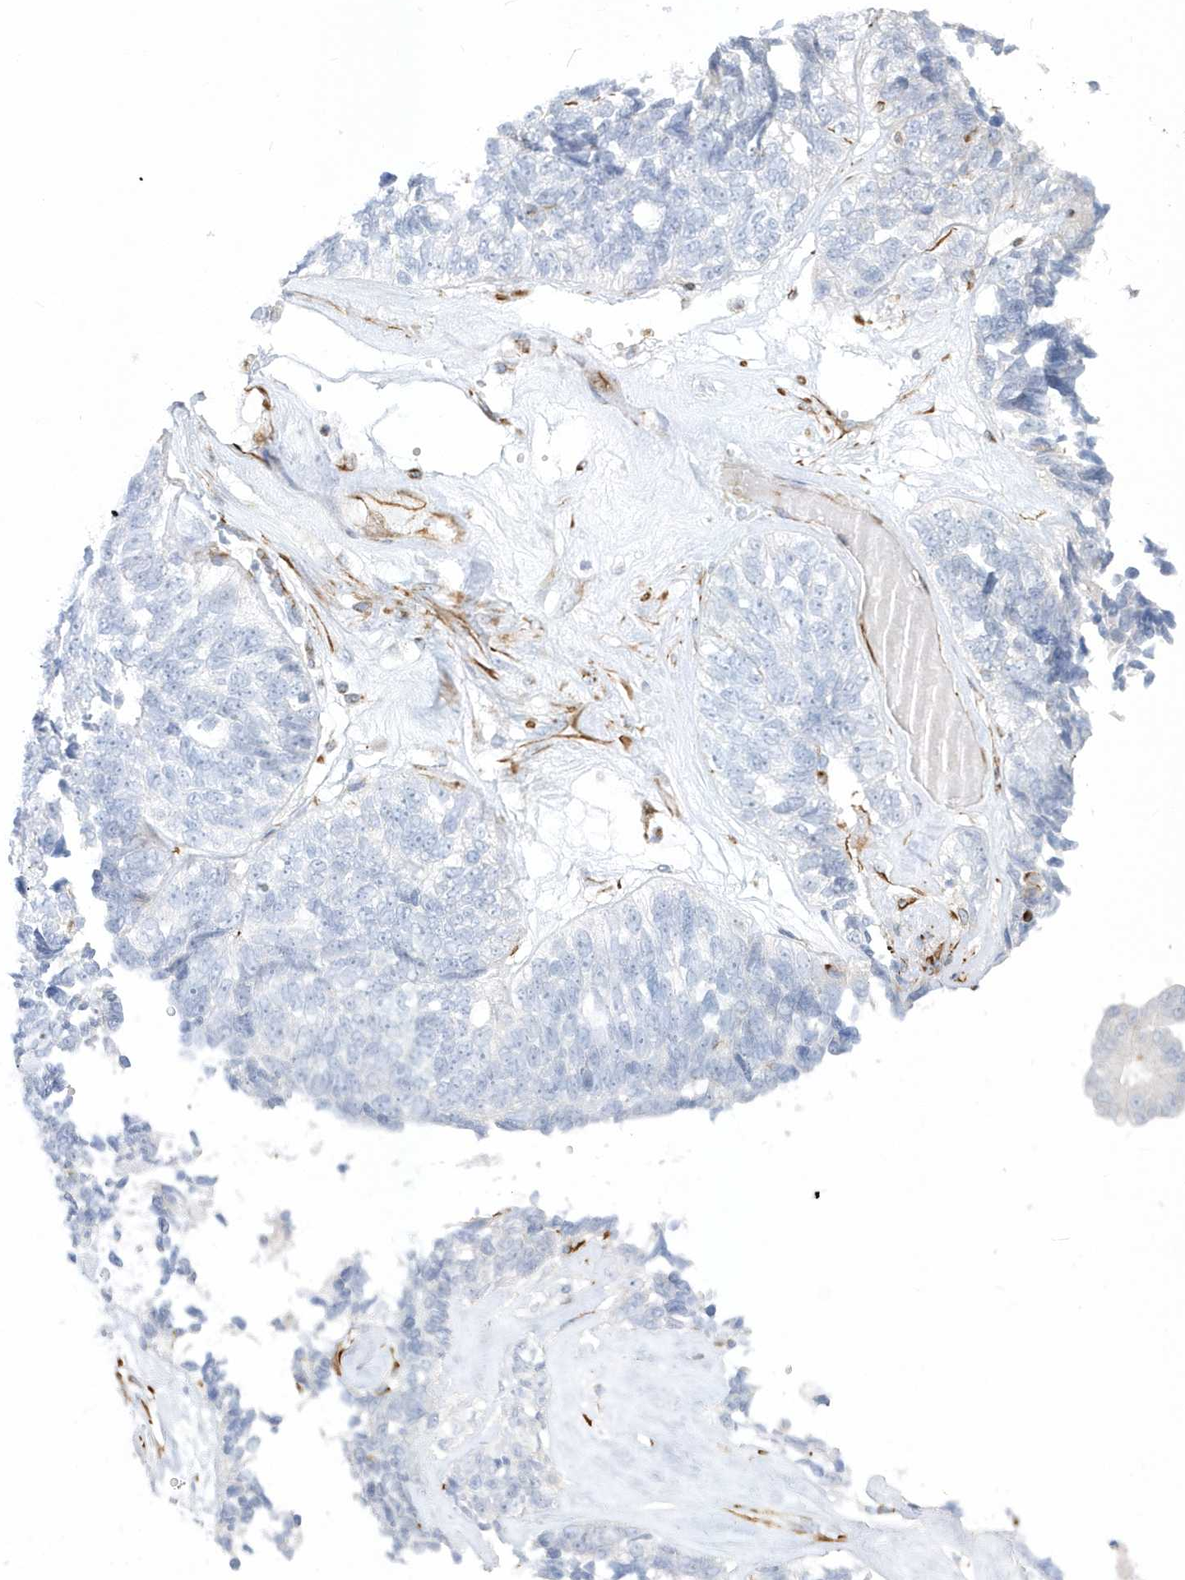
{"staining": {"intensity": "negative", "quantity": "none", "location": "none"}, "tissue": "ovarian cancer", "cell_type": "Tumor cells", "image_type": "cancer", "snomed": [{"axis": "morphology", "description": "Cystadenocarcinoma, serous, NOS"}, {"axis": "topography", "description": "Ovary"}], "caption": "This is an immunohistochemistry (IHC) histopathology image of serous cystadenocarcinoma (ovarian). There is no expression in tumor cells.", "gene": "PPIL6", "patient": {"sex": "female", "age": 79}}